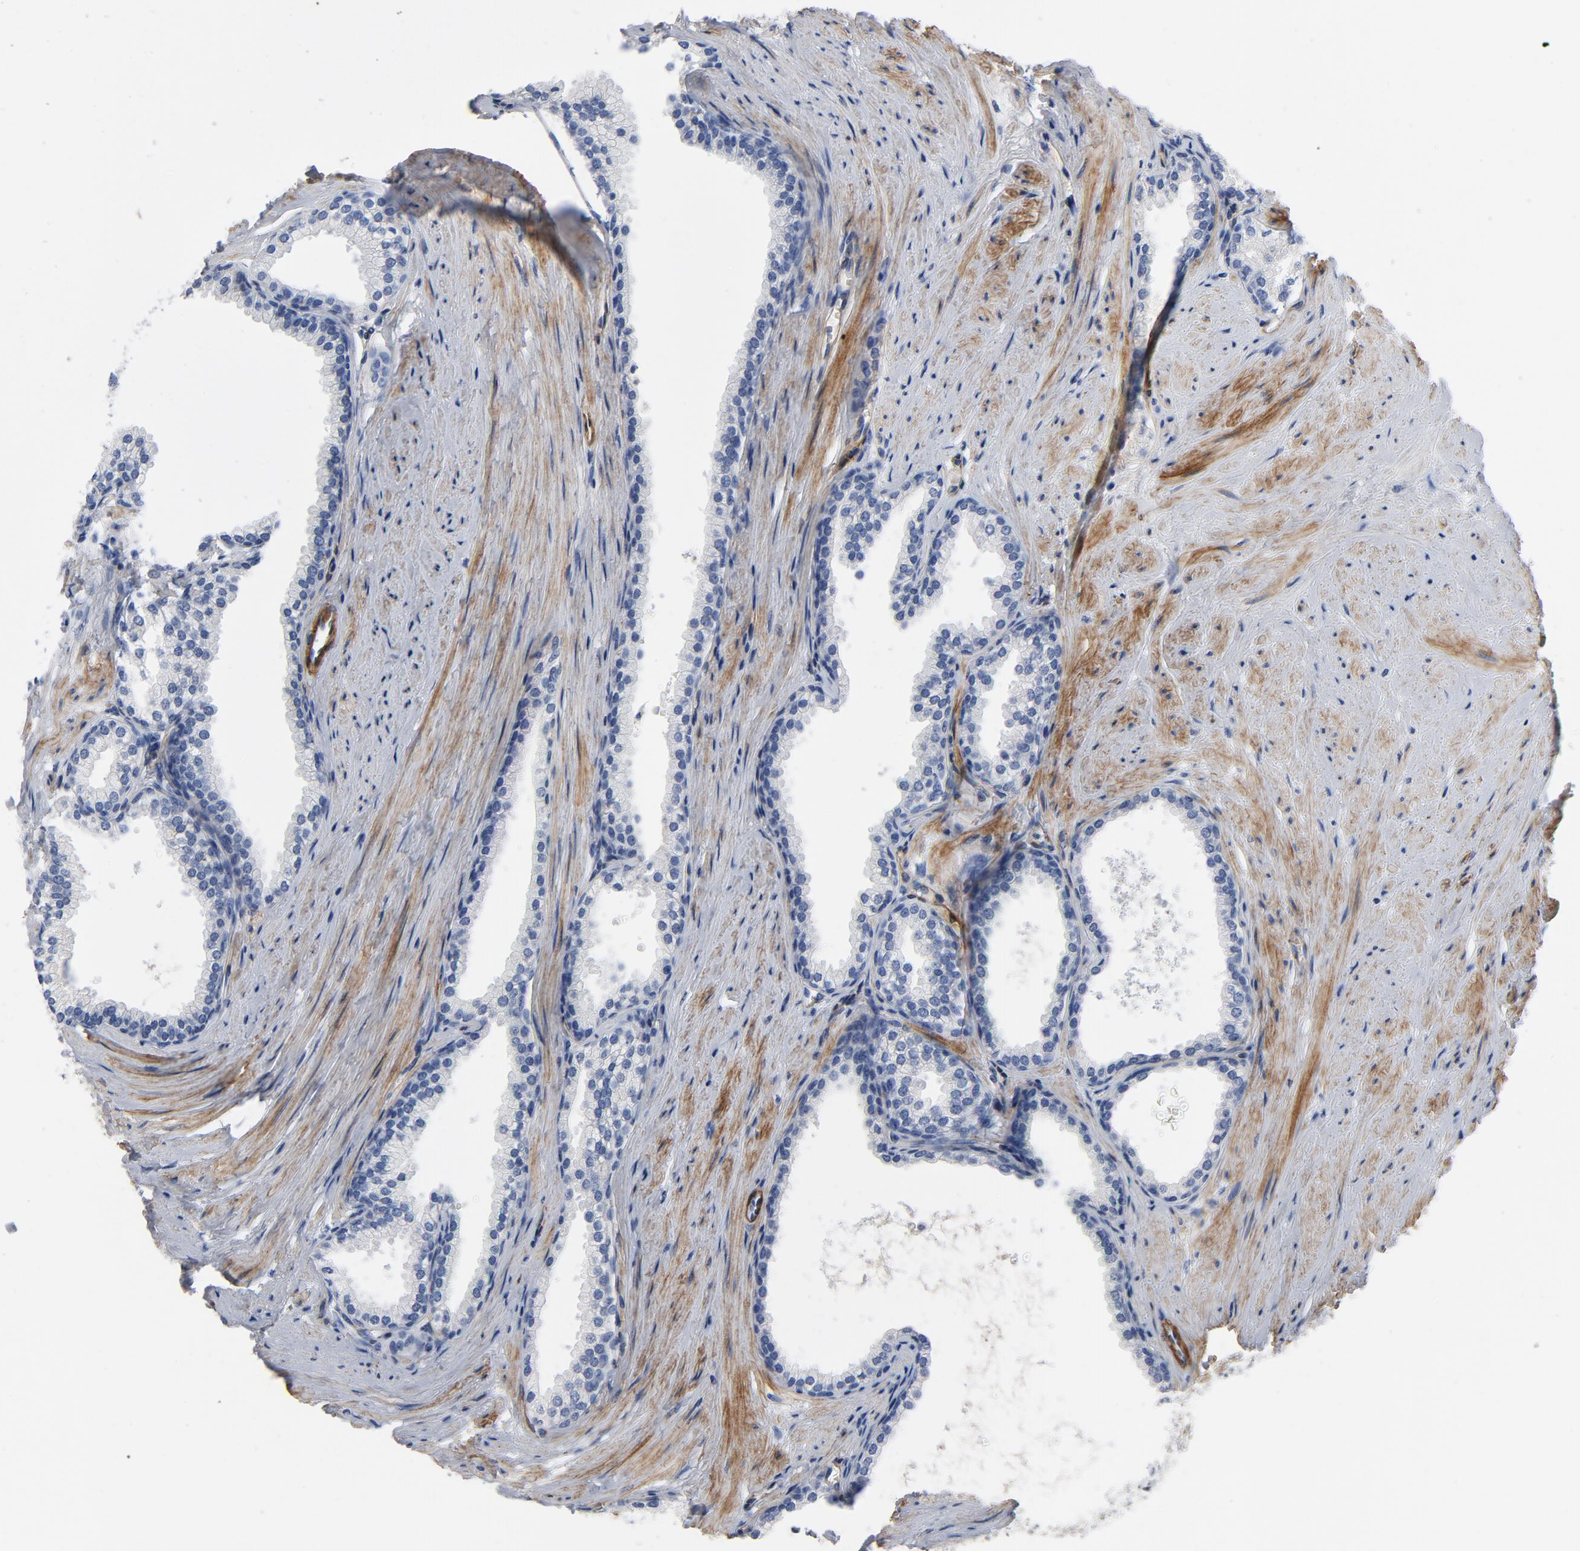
{"staining": {"intensity": "negative", "quantity": "none", "location": "none"}, "tissue": "prostate", "cell_type": "Glandular cells", "image_type": "normal", "snomed": [{"axis": "morphology", "description": "Normal tissue, NOS"}, {"axis": "topography", "description": "Prostate"}], "caption": "Immunohistochemistry of benign prostate reveals no expression in glandular cells. The staining is performed using DAB (3,3'-diaminobenzidine) brown chromogen with nuclei counter-stained in using hematoxylin.", "gene": "LAMC1", "patient": {"sex": "male", "age": 64}}